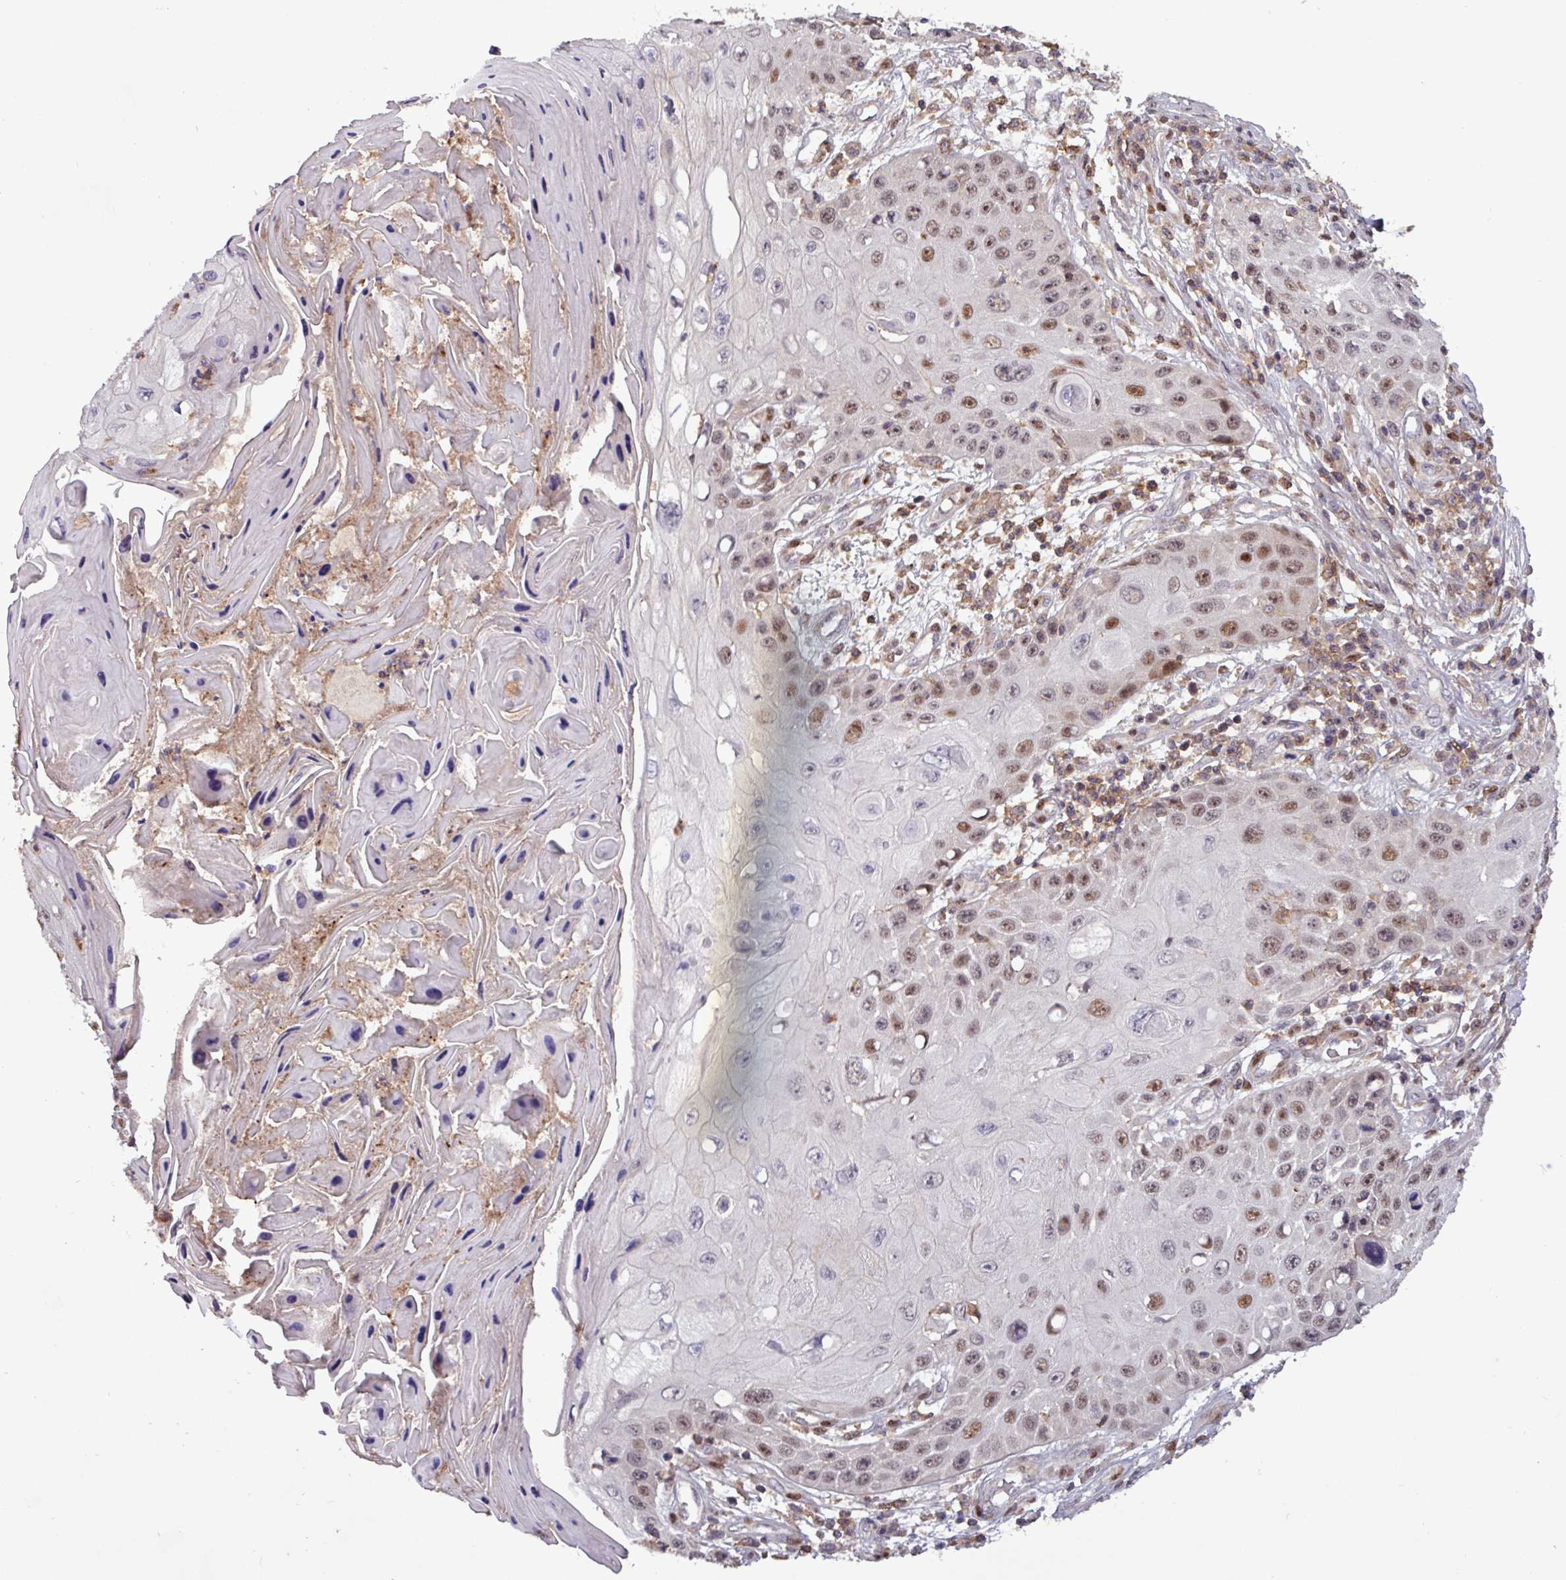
{"staining": {"intensity": "moderate", "quantity": ">75%", "location": "nuclear"}, "tissue": "skin cancer", "cell_type": "Tumor cells", "image_type": "cancer", "snomed": [{"axis": "morphology", "description": "Squamous cell carcinoma, NOS"}, {"axis": "topography", "description": "Skin"}, {"axis": "topography", "description": "Vulva"}], "caption": "Tumor cells exhibit medium levels of moderate nuclear staining in approximately >75% of cells in squamous cell carcinoma (skin). The protein is stained brown, and the nuclei are stained in blue (DAB IHC with brightfield microscopy, high magnification).", "gene": "PRRX1", "patient": {"sex": "female", "age": 44}}